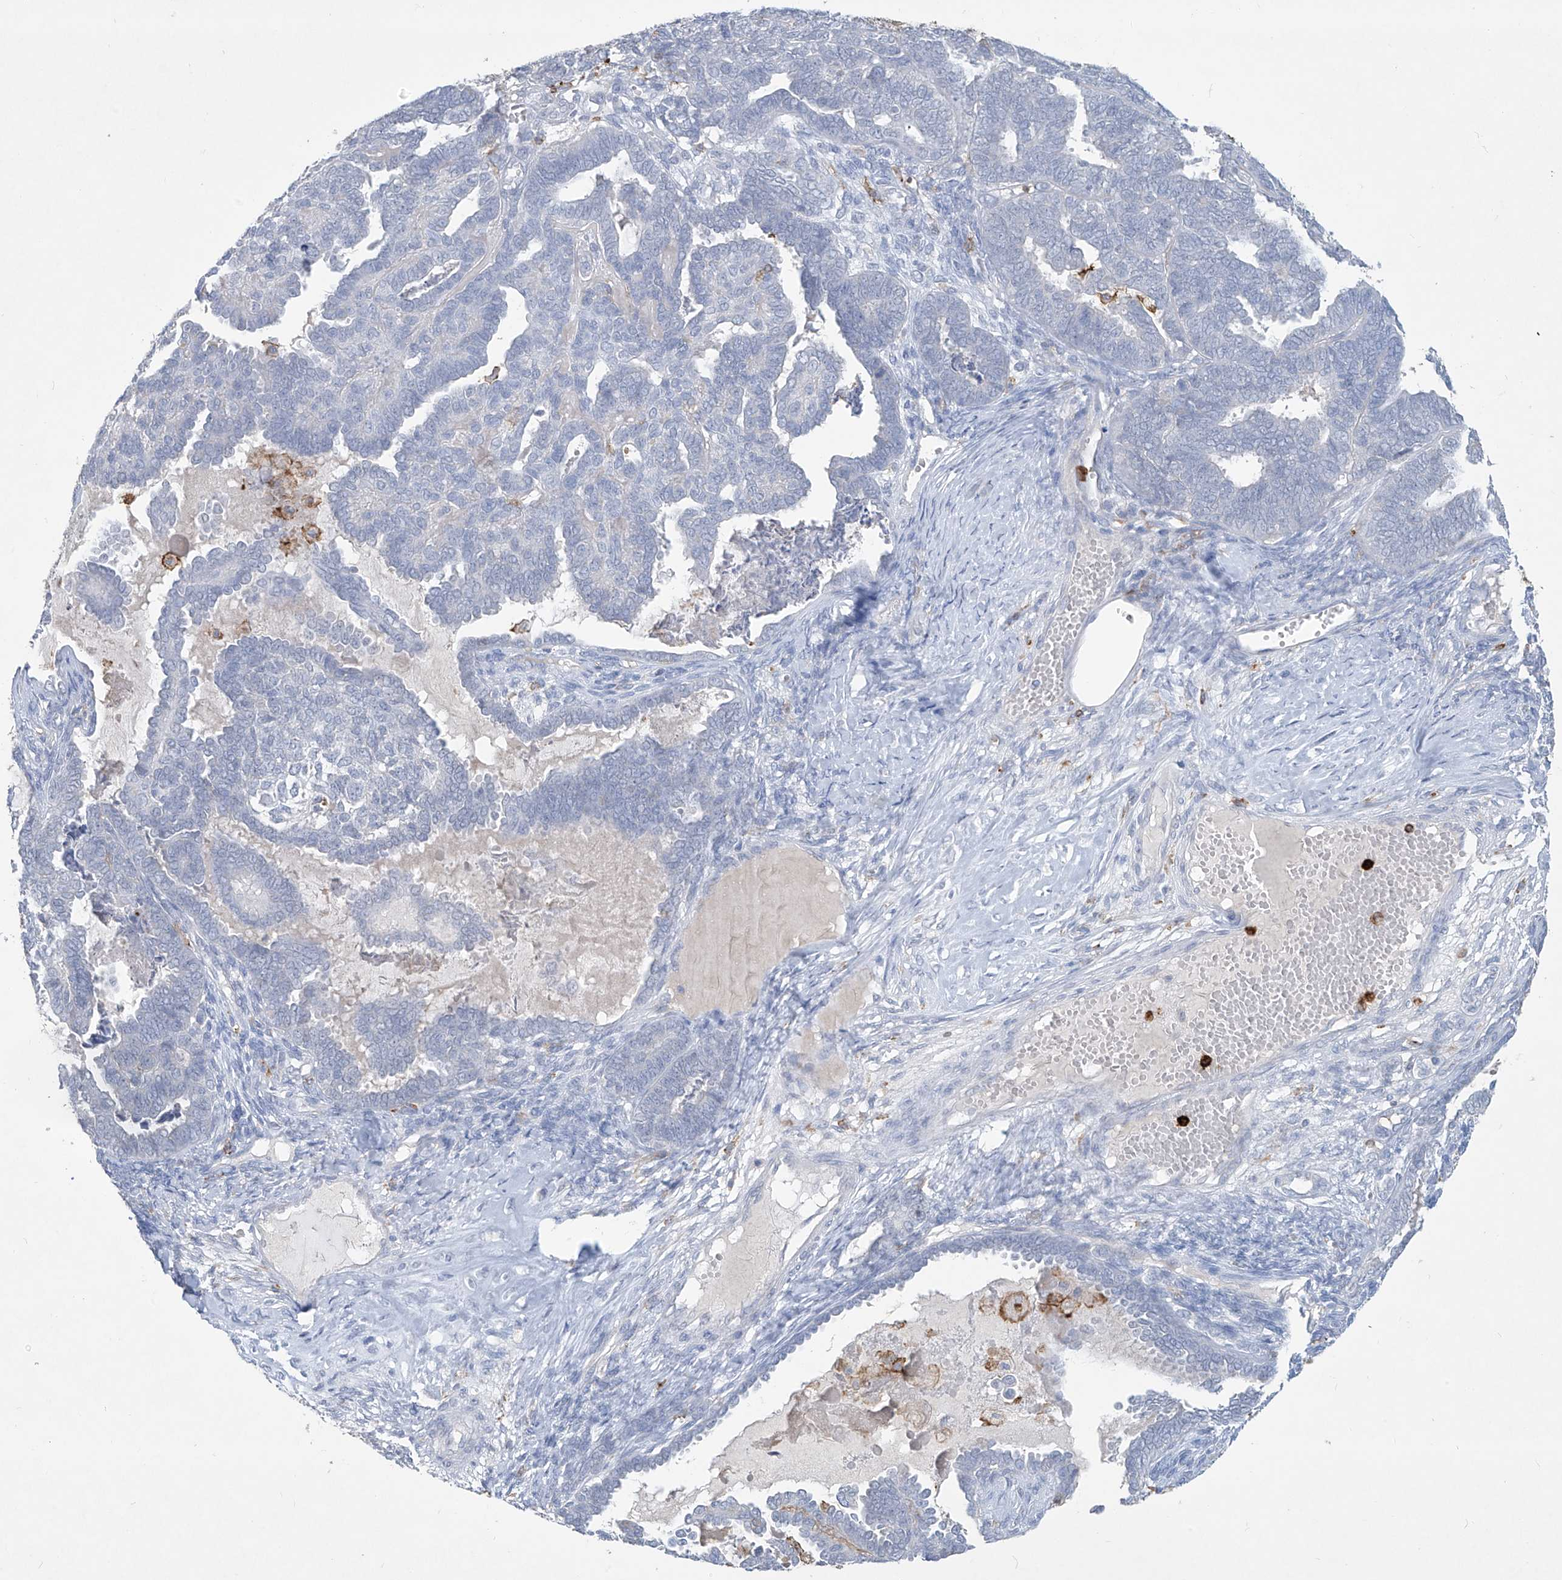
{"staining": {"intensity": "negative", "quantity": "none", "location": "none"}, "tissue": "endometrial cancer", "cell_type": "Tumor cells", "image_type": "cancer", "snomed": [{"axis": "morphology", "description": "Neoplasm, malignant, NOS"}, {"axis": "topography", "description": "Endometrium"}], "caption": "A micrograph of endometrial cancer (malignant neoplasm) stained for a protein reveals no brown staining in tumor cells. Brightfield microscopy of IHC stained with DAB (3,3'-diaminobenzidine) (brown) and hematoxylin (blue), captured at high magnification.", "gene": "FCGR3A", "patient": {"sex": "female", "age": 74}}